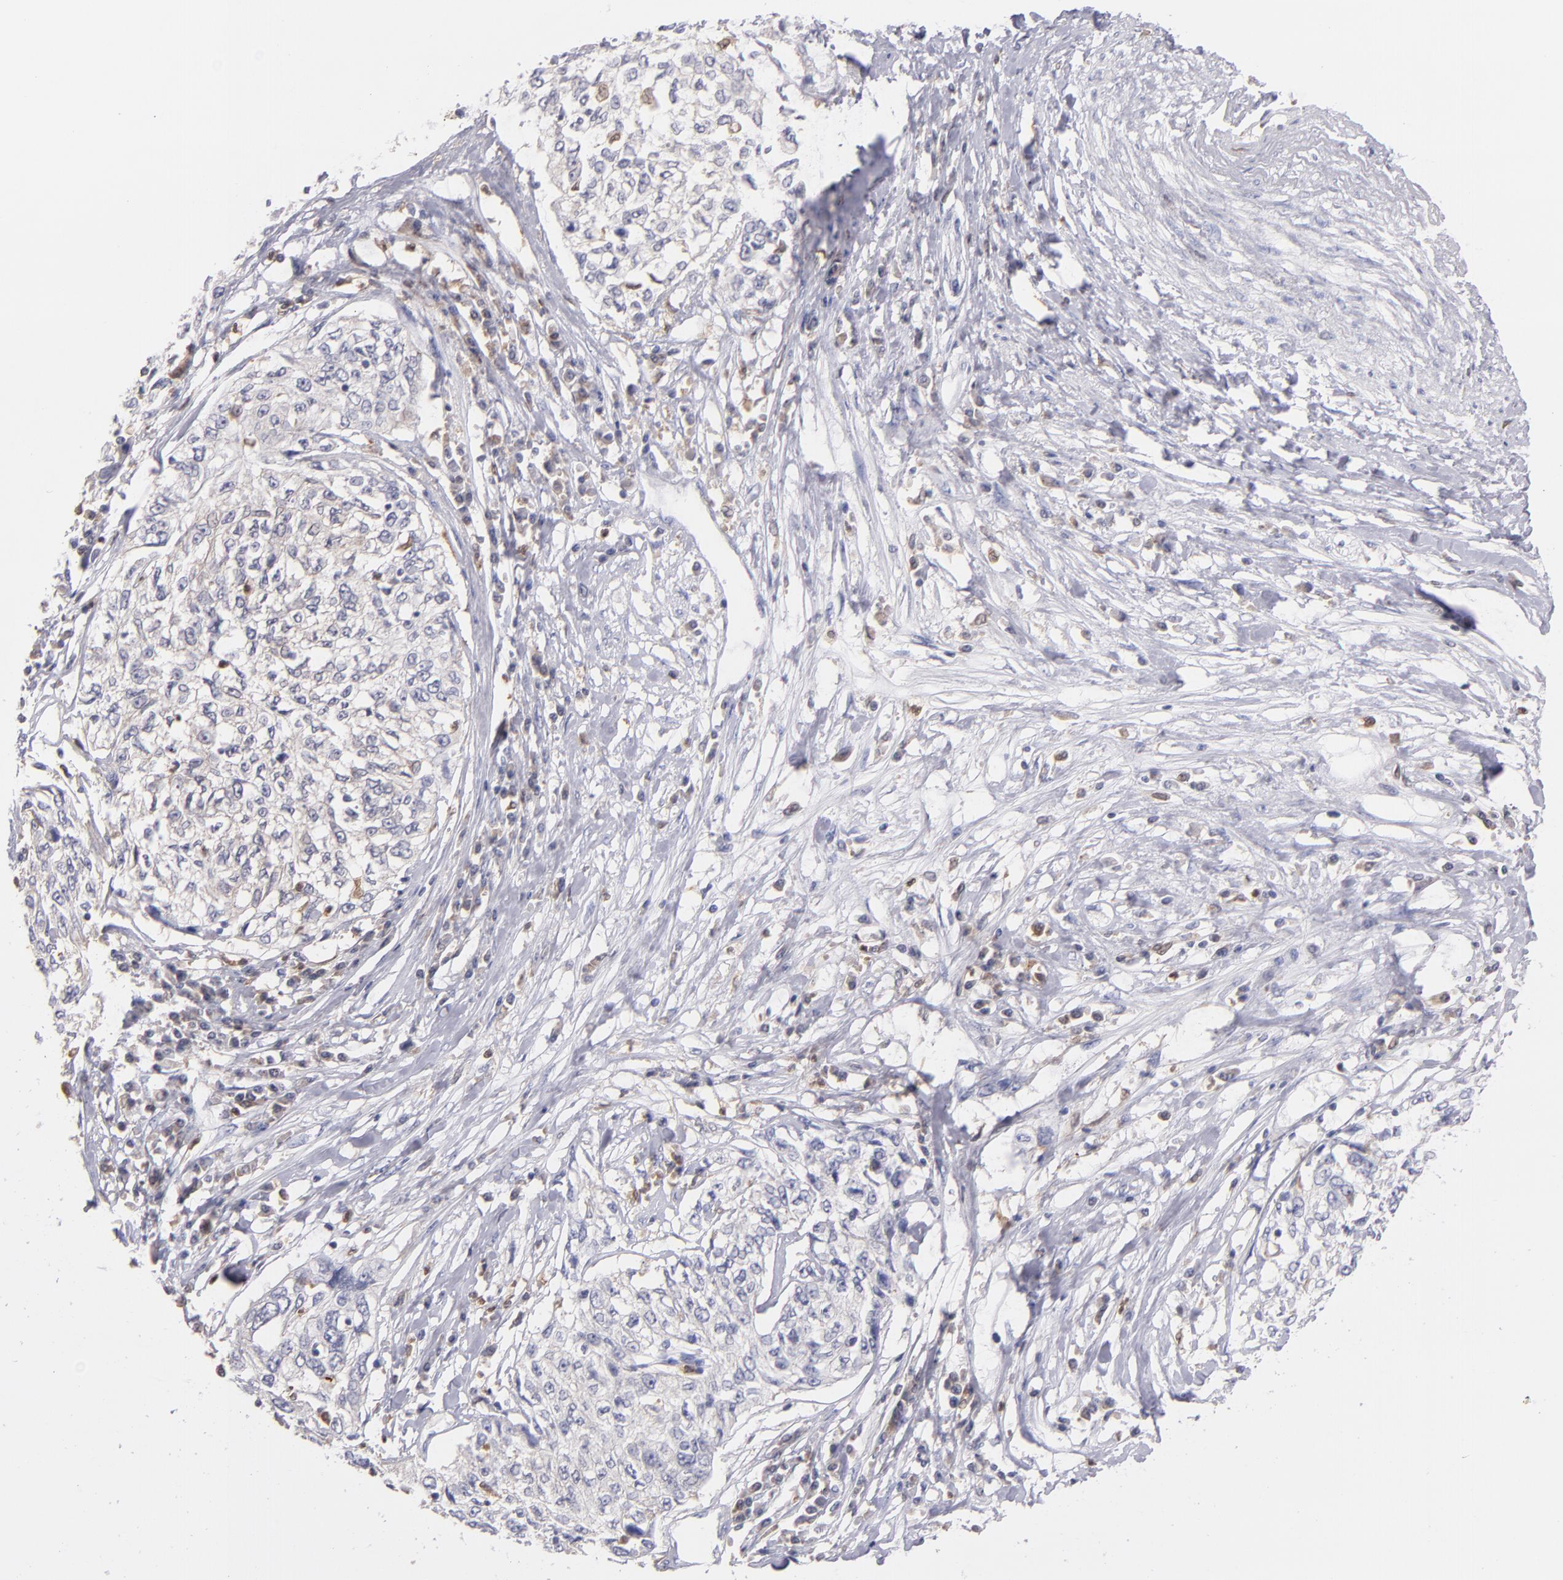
{"staining": {"intensity": "moderate", "quantity": "<25%", "location": "cytoplasmic/membranous"}, "tissue": "cervical cancer", "cell_type": "Tumor cells", "image_type": "cancer", "snomed": [{"axis": "morphology", "description": "Squamous cell carcinoma, NOS"}, {"axis": "topography", "description": "Cervix"}], "caption": "IHC of cervical squamous cell carcinoma displays low levels of moderate cytoplasmic/membranous staining in approximately <25% of tumor cells.", "gene": "PRKCD", "patient": {"sex": "female", "age": 57}}